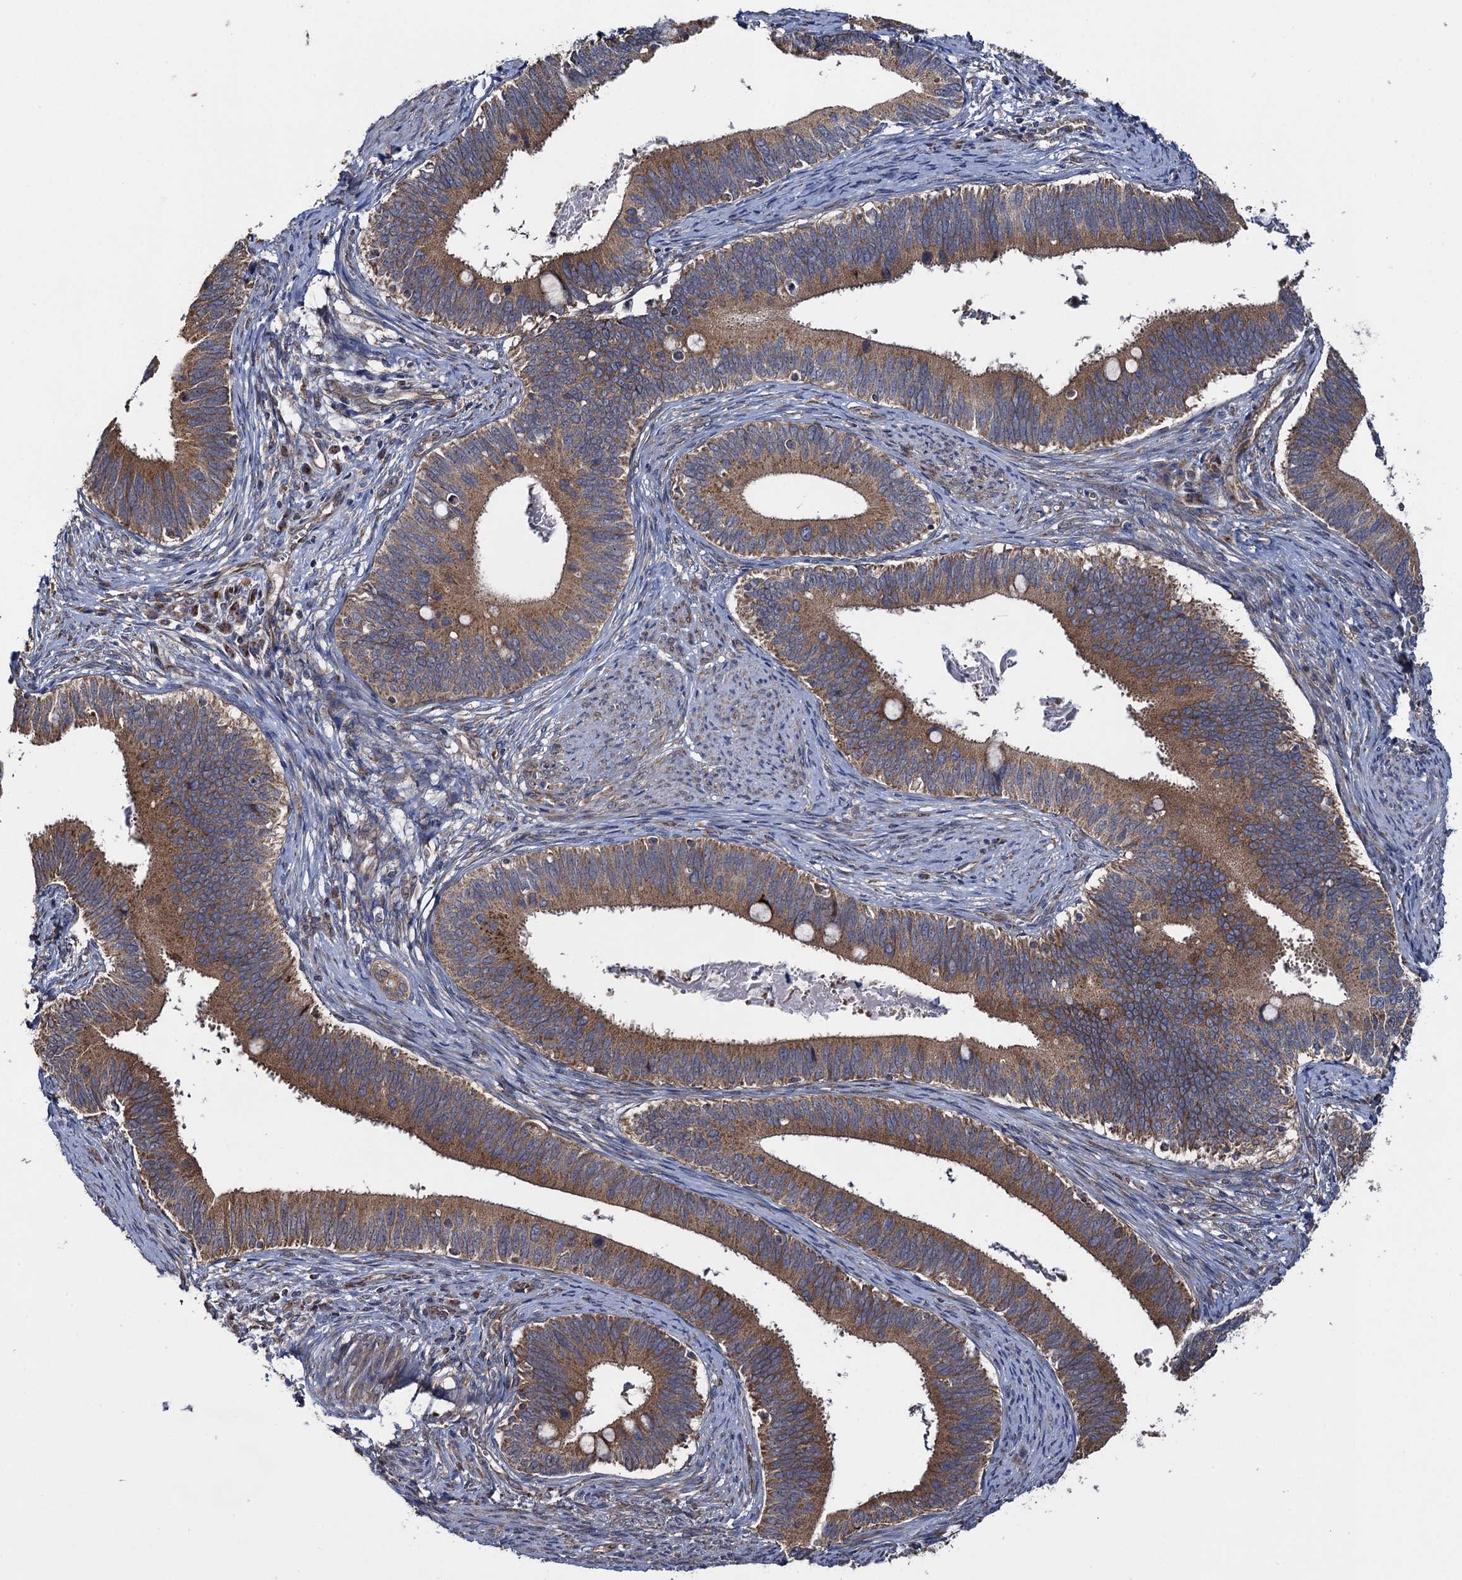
{"staining": {"intensity": "moderate", "quantity": ">75%", "location": "cytoplasmic/membranous"}, "tissue": "cervical cancer", "cell_type": "Tumor cells", "image_type": "cancer", "snomed": [{"axis": "morphology", "description": "Adenocarcinoma, NOS"}, {"axis": "topography", "description": "Cervix"}], "caption": "Protein analysis of cervical cancer (adenocarcinoma) tissue reveals moderate cytoplasmic/membranous positivity in approximately >75% of tumor cells.", "gene": "HAUS1", "patient": {"sex": "female", "age": 42}}